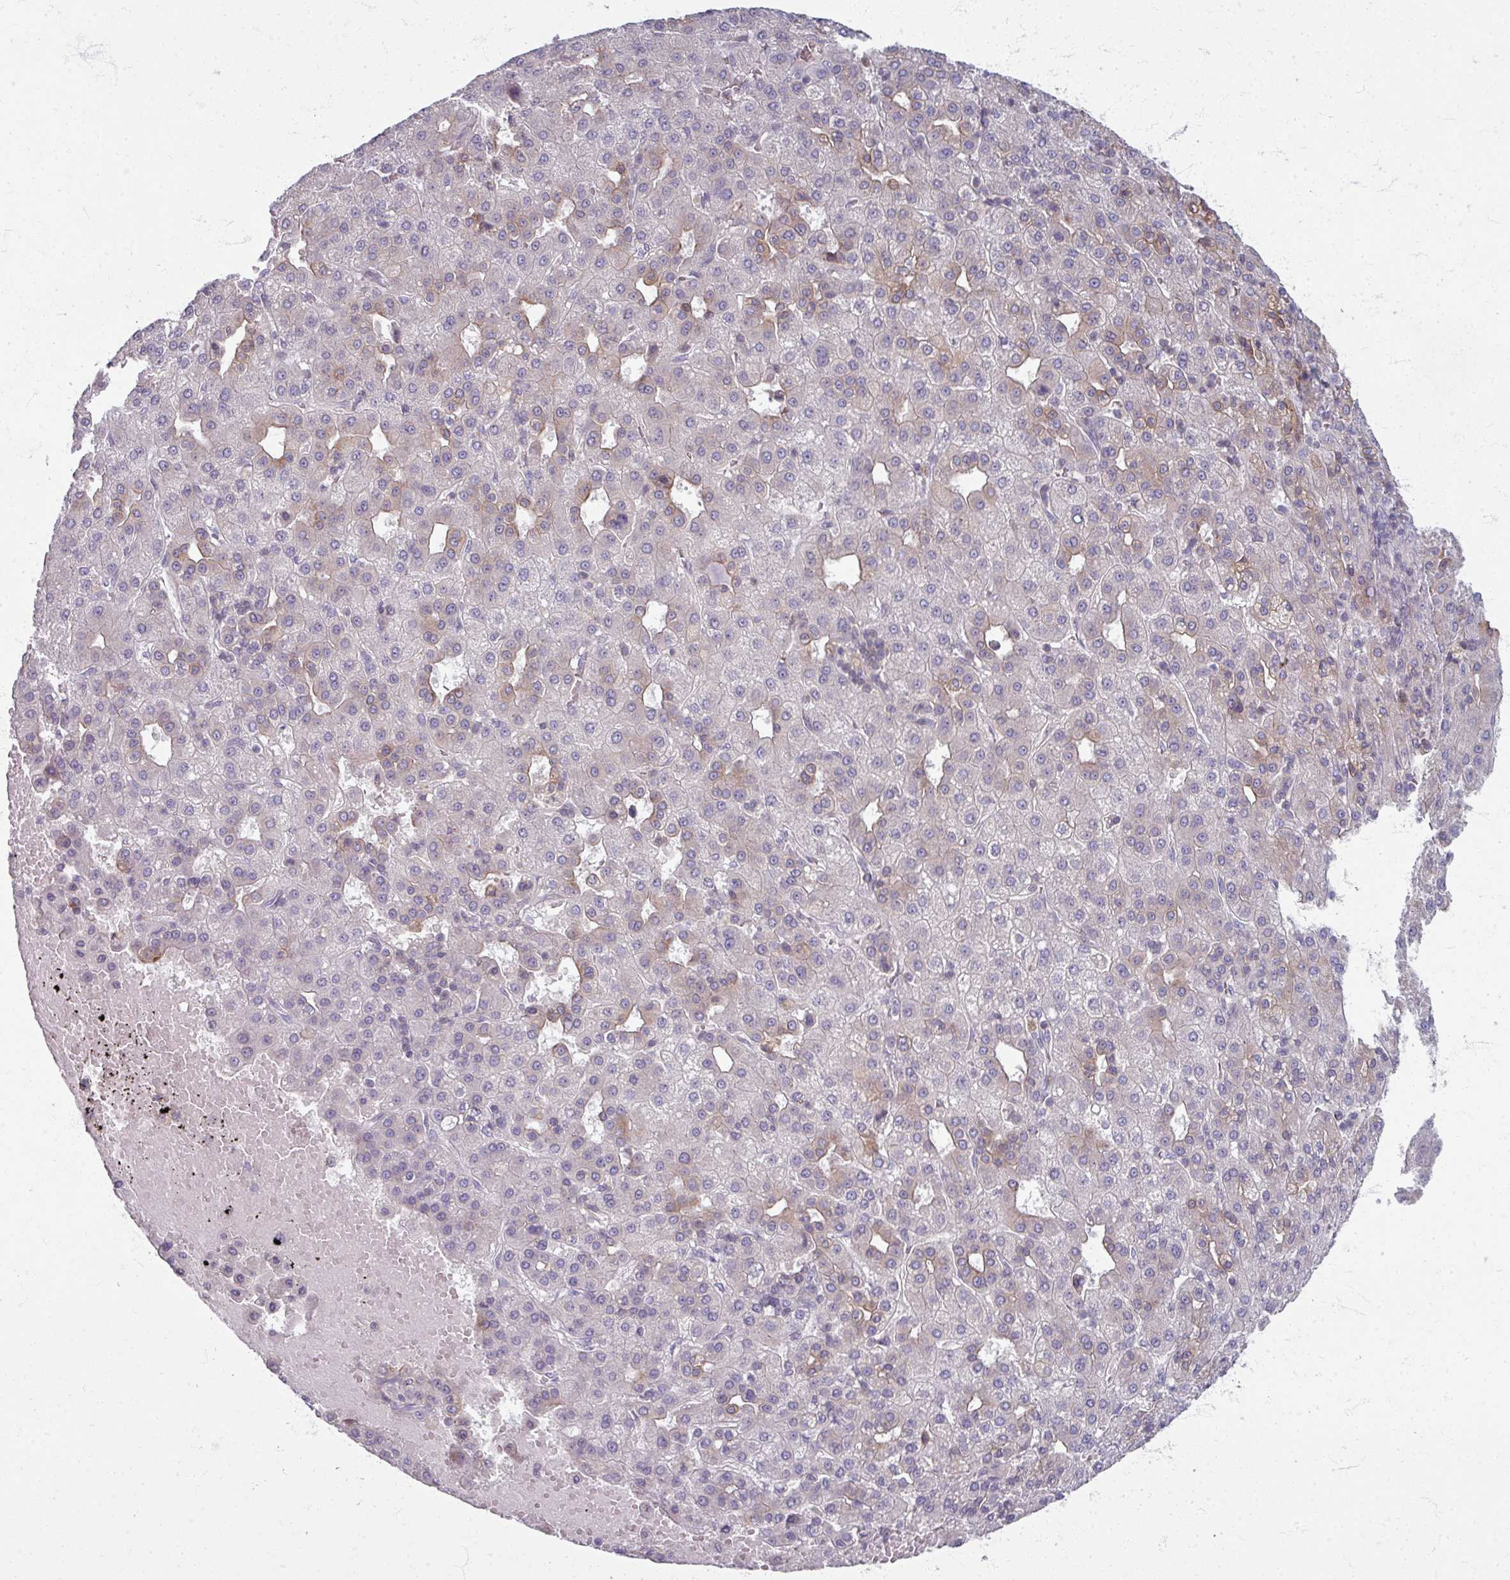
{"staining": {"intensity": "weak", "quantity": "<25%", "location": "cytoplasmic/membranous"}, "tissue": "liver cancer", "cell_type": "Tumor cells", "image_type": "cancer", "snomed": [{"axis": "morphology", "description": "Carcinoma, Hepatocellular, NOS"}, {"axis": "topography", "description": "Liver"}], "caption": "An immunohistochemistry photomicrograph of liver cancer is shown. There is no staining in tumor cells of liver cancer.", "gene": "TTLL7", "patient": {"sex": "male", "age": 65}}